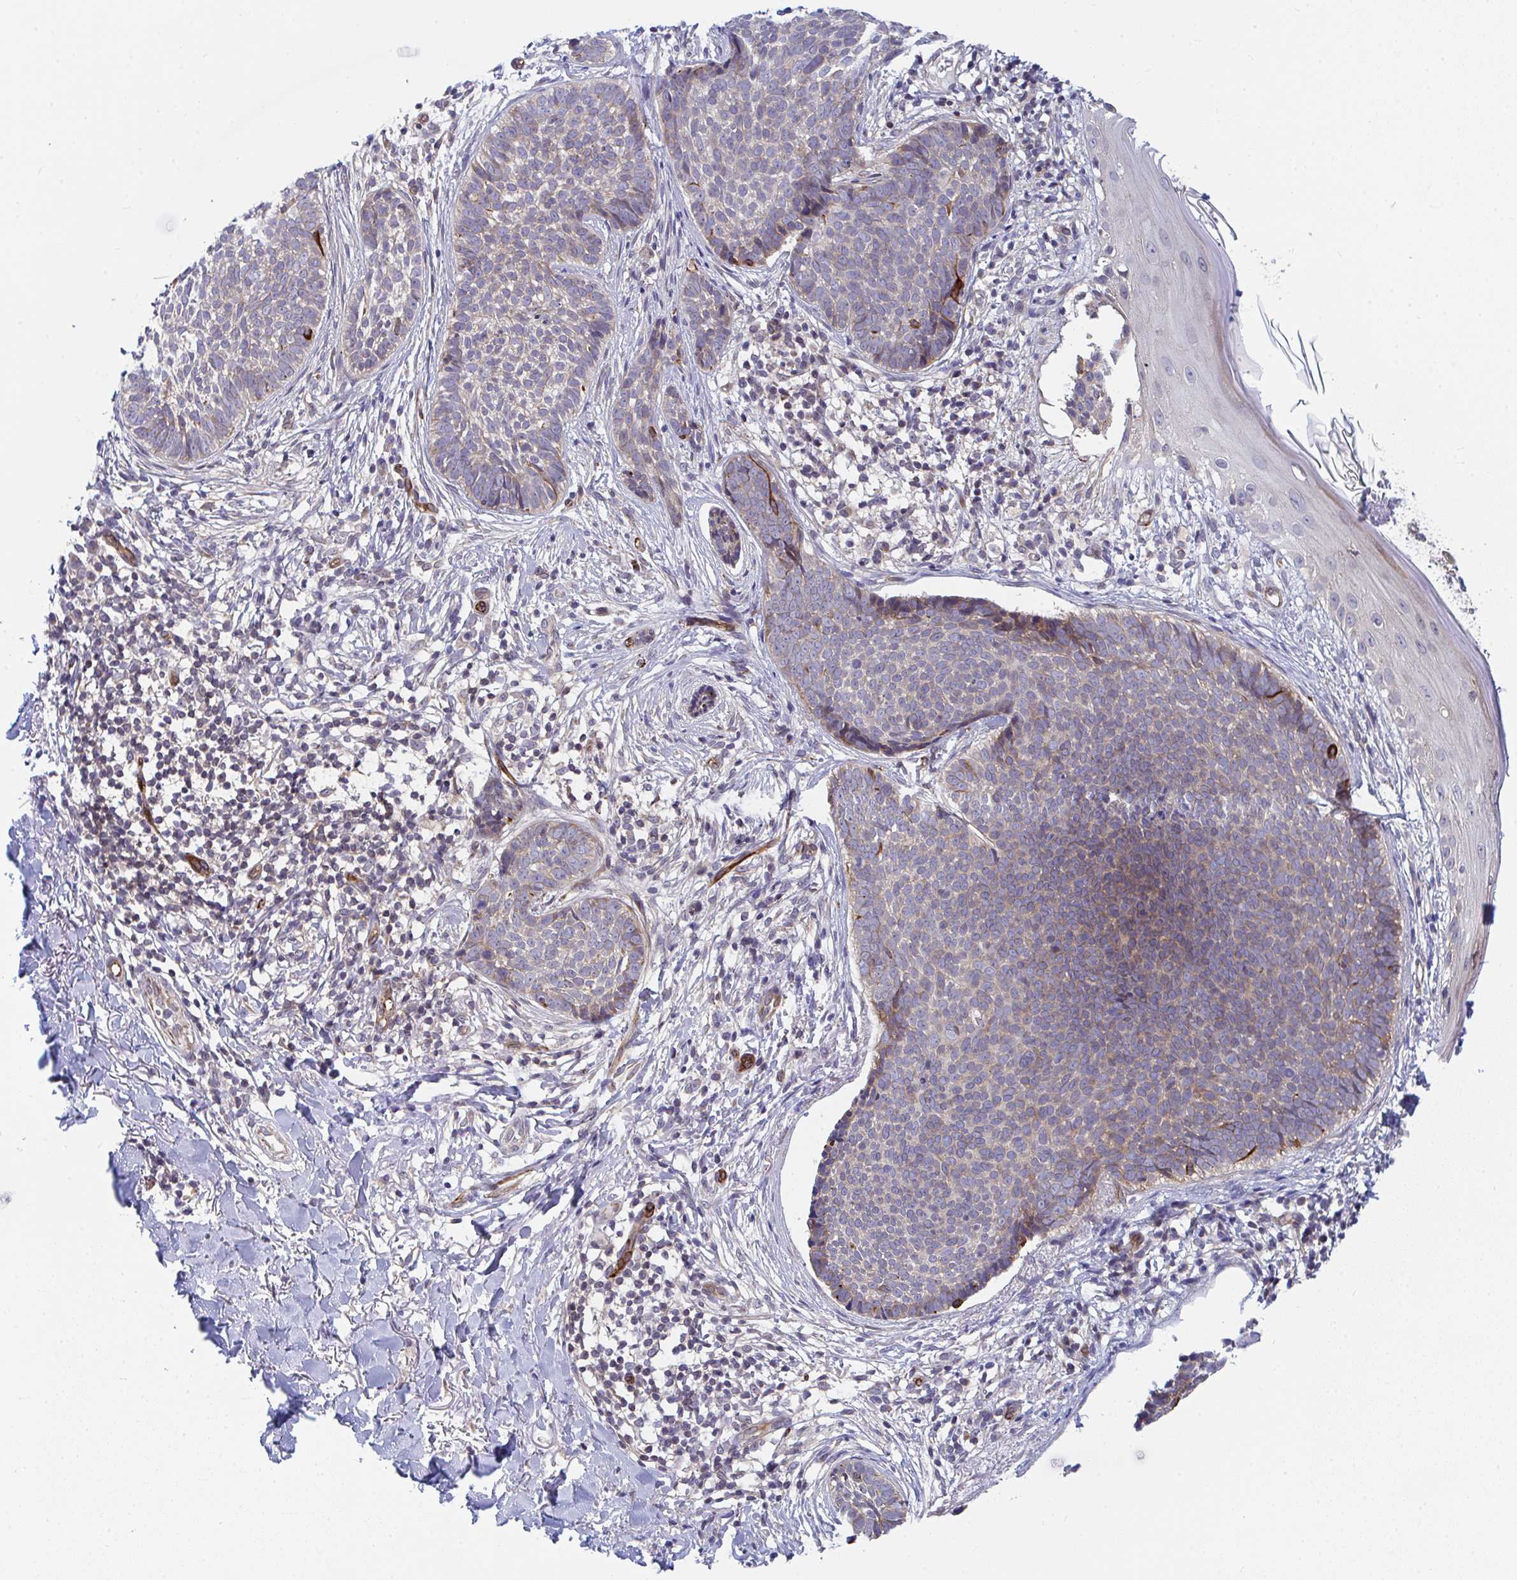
{"staining": {"intensity": "weak", "quantity": "25%-75%", "location": "cytoplasmic/membranous"}, "tissue": "skin cancer", "cell_type": "Tumor cells", "image_type": "cancer", "snomed": [{"axis": "morphology", "description": "Basal cell carcinoma"}, {"axis": "topography", "description": "Skin"}, {"axis": "topography", "description": "Skin of back"}], "caption": "Protein expression by immunohistochemistry shows weak cytoplasmic/membranous positivity in approximately 25%-75% of tumor cells in skin basal cell carcinoma.", "gene": "EIF1AD", "patient": {"sex": "male", "age": 81}}